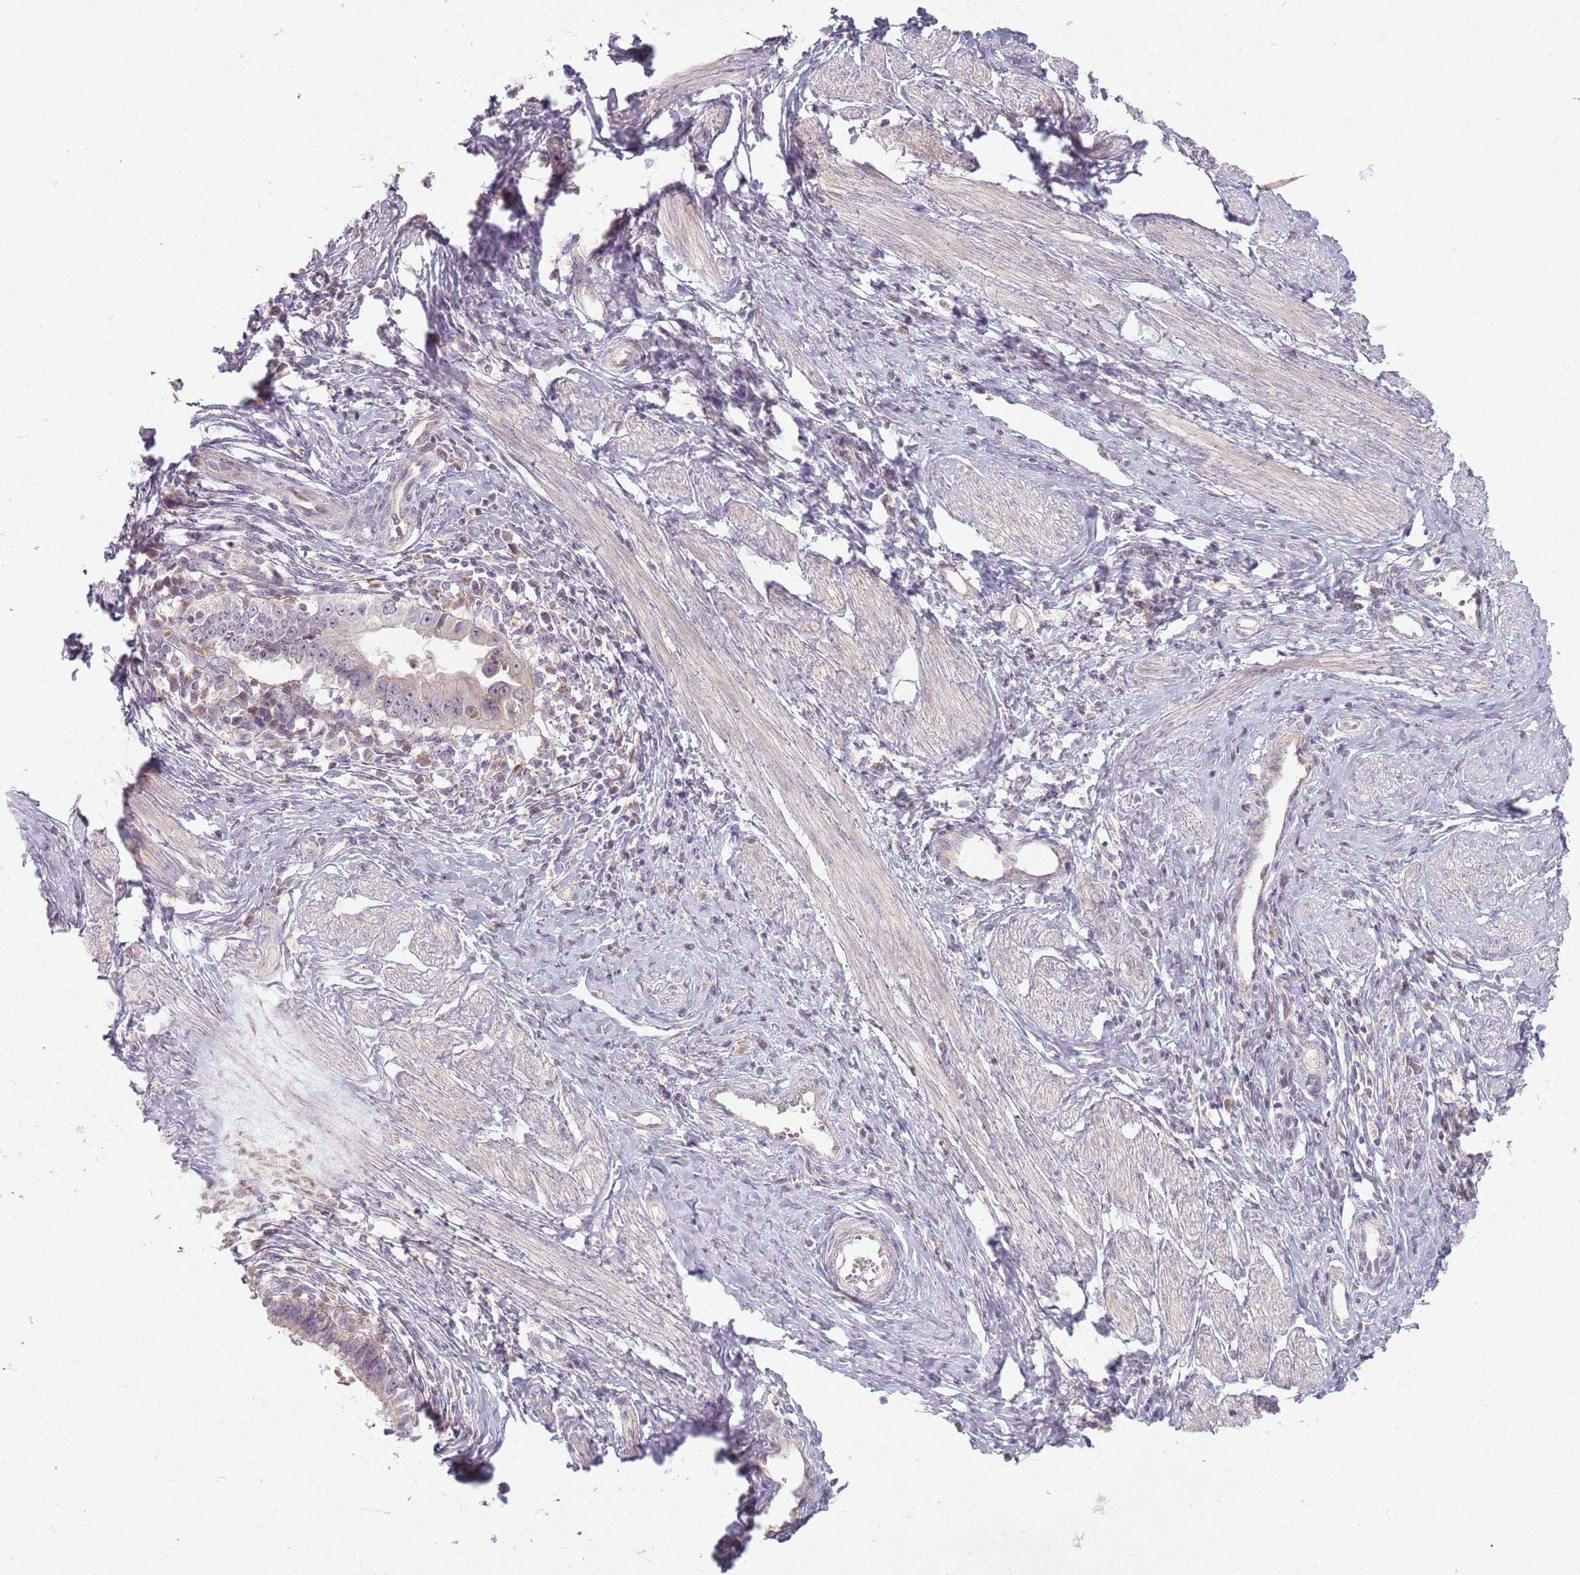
{"staining": {"intensity": "negative", "quantity": "none", "location": "none"}, "tissue": "cervical cancer", "cell_type": "Tumor cells", "image_type": "cancer", "snomed": [{"axis": "morphology", "description": "Adenocarcinoma, NOS"}, {"axis": "topography", "description": "Cervix"}], "caption": "A high-resolution micrograph shows IHC staining of cervical cancer, which reveals no significant expression in tumor cells.", "gene": "ZDHHC2", "patient": {"sex": "female", "age": 36}}